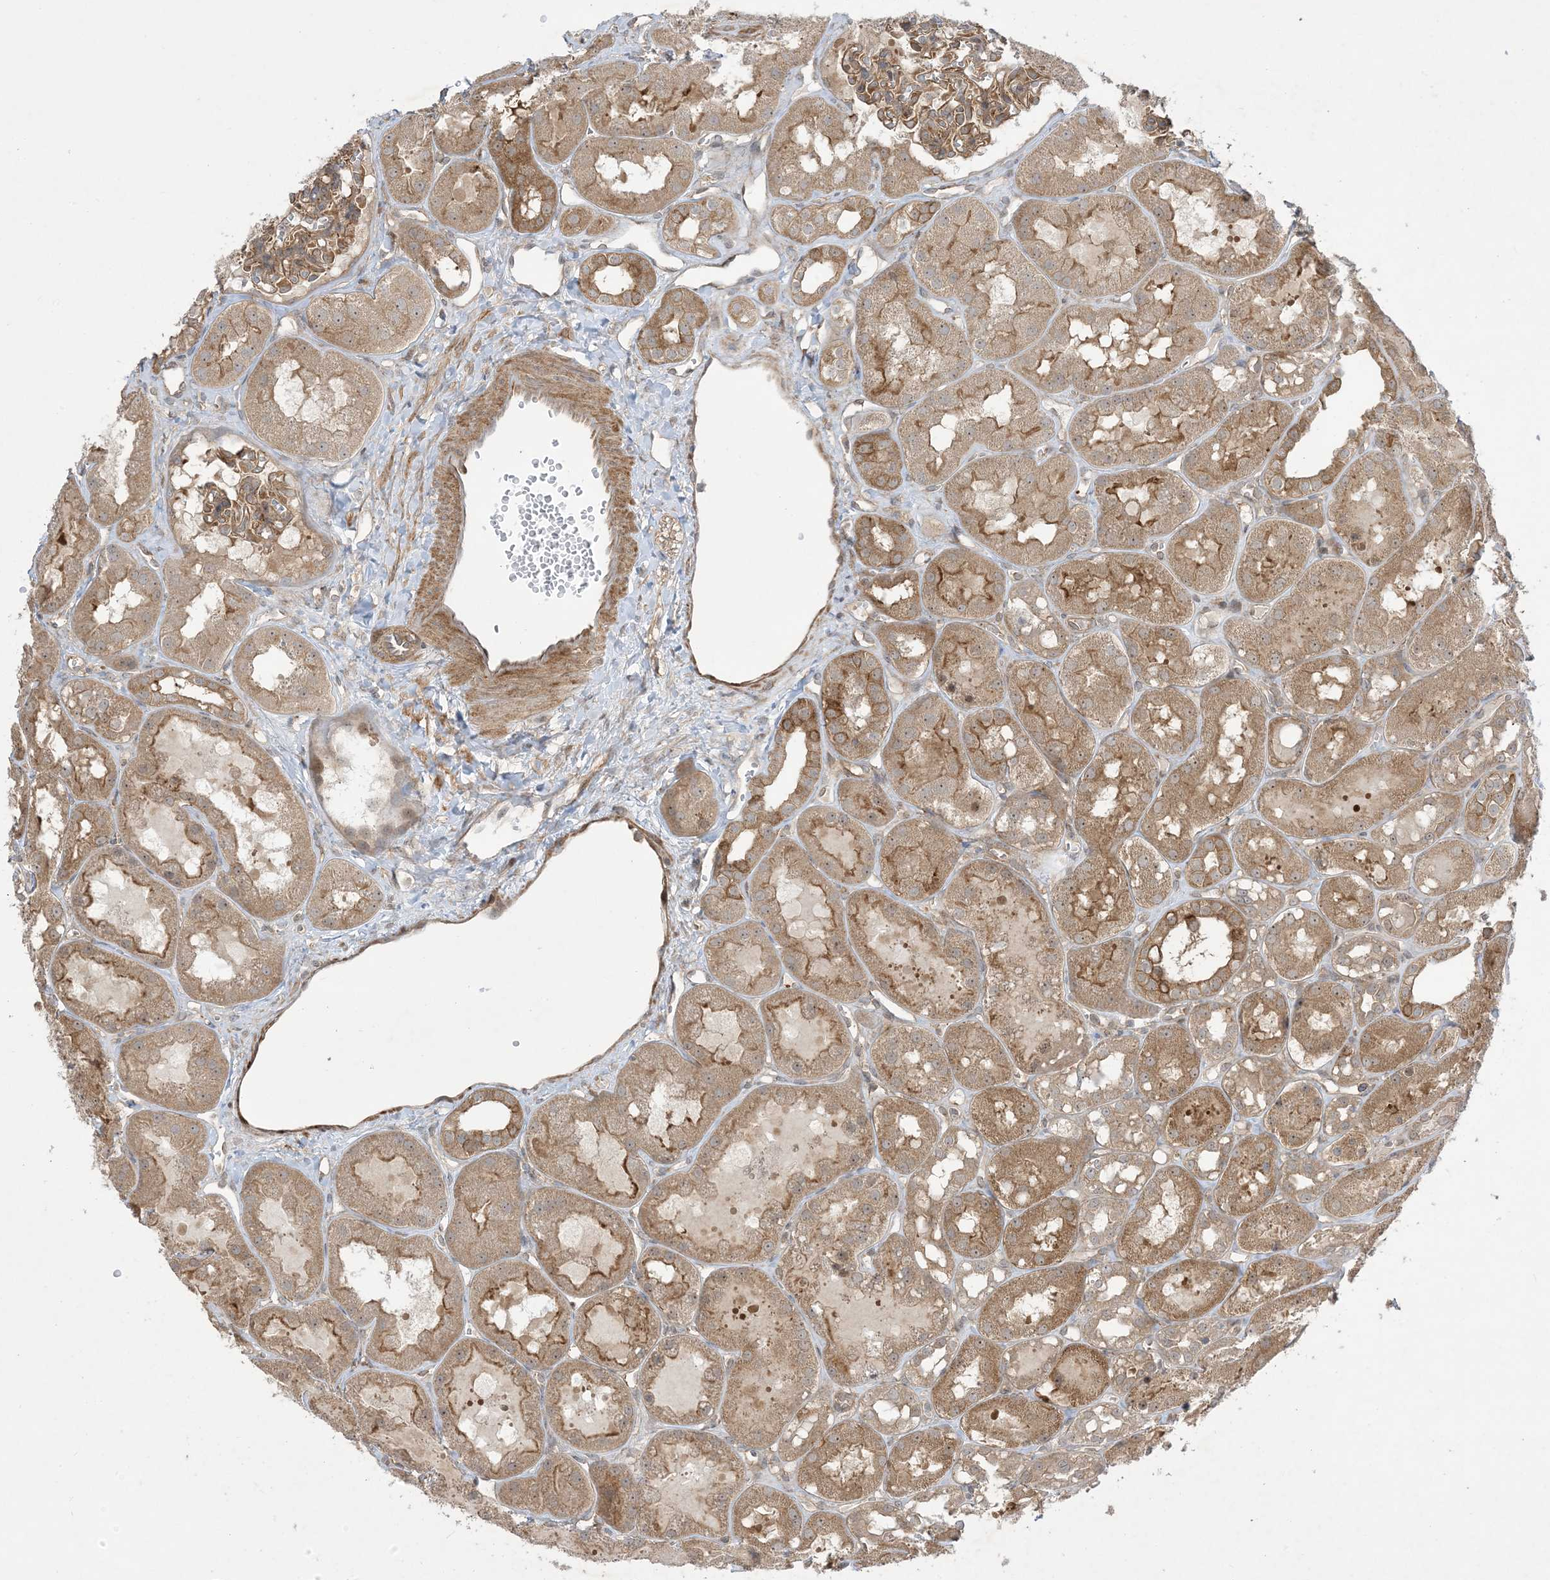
{"staining": {"intensity": "moderate", "quantity": ">75%", "location": "cytoplasmic/membranous"}, "tissue": "kidney", "cell_type": "Cells in glomeruli", "image_type": "normal", "snomed": [{"axis": "morphology", "description": "Normal tissue, NOS"}, {"axis": "topography", "description": "Kidney"}], "caption": "Brown immunohistochemical staining in unremarkable kidney exhibits moderate cytoplasmic/membranous staining in about >75% of cells in glomeruli. Immunohistochemistry stains the protein of interest in brown and the nuclei are stained blue.", "gene": "SOGA3", "patient": {"sex": "male", "age": 16}}